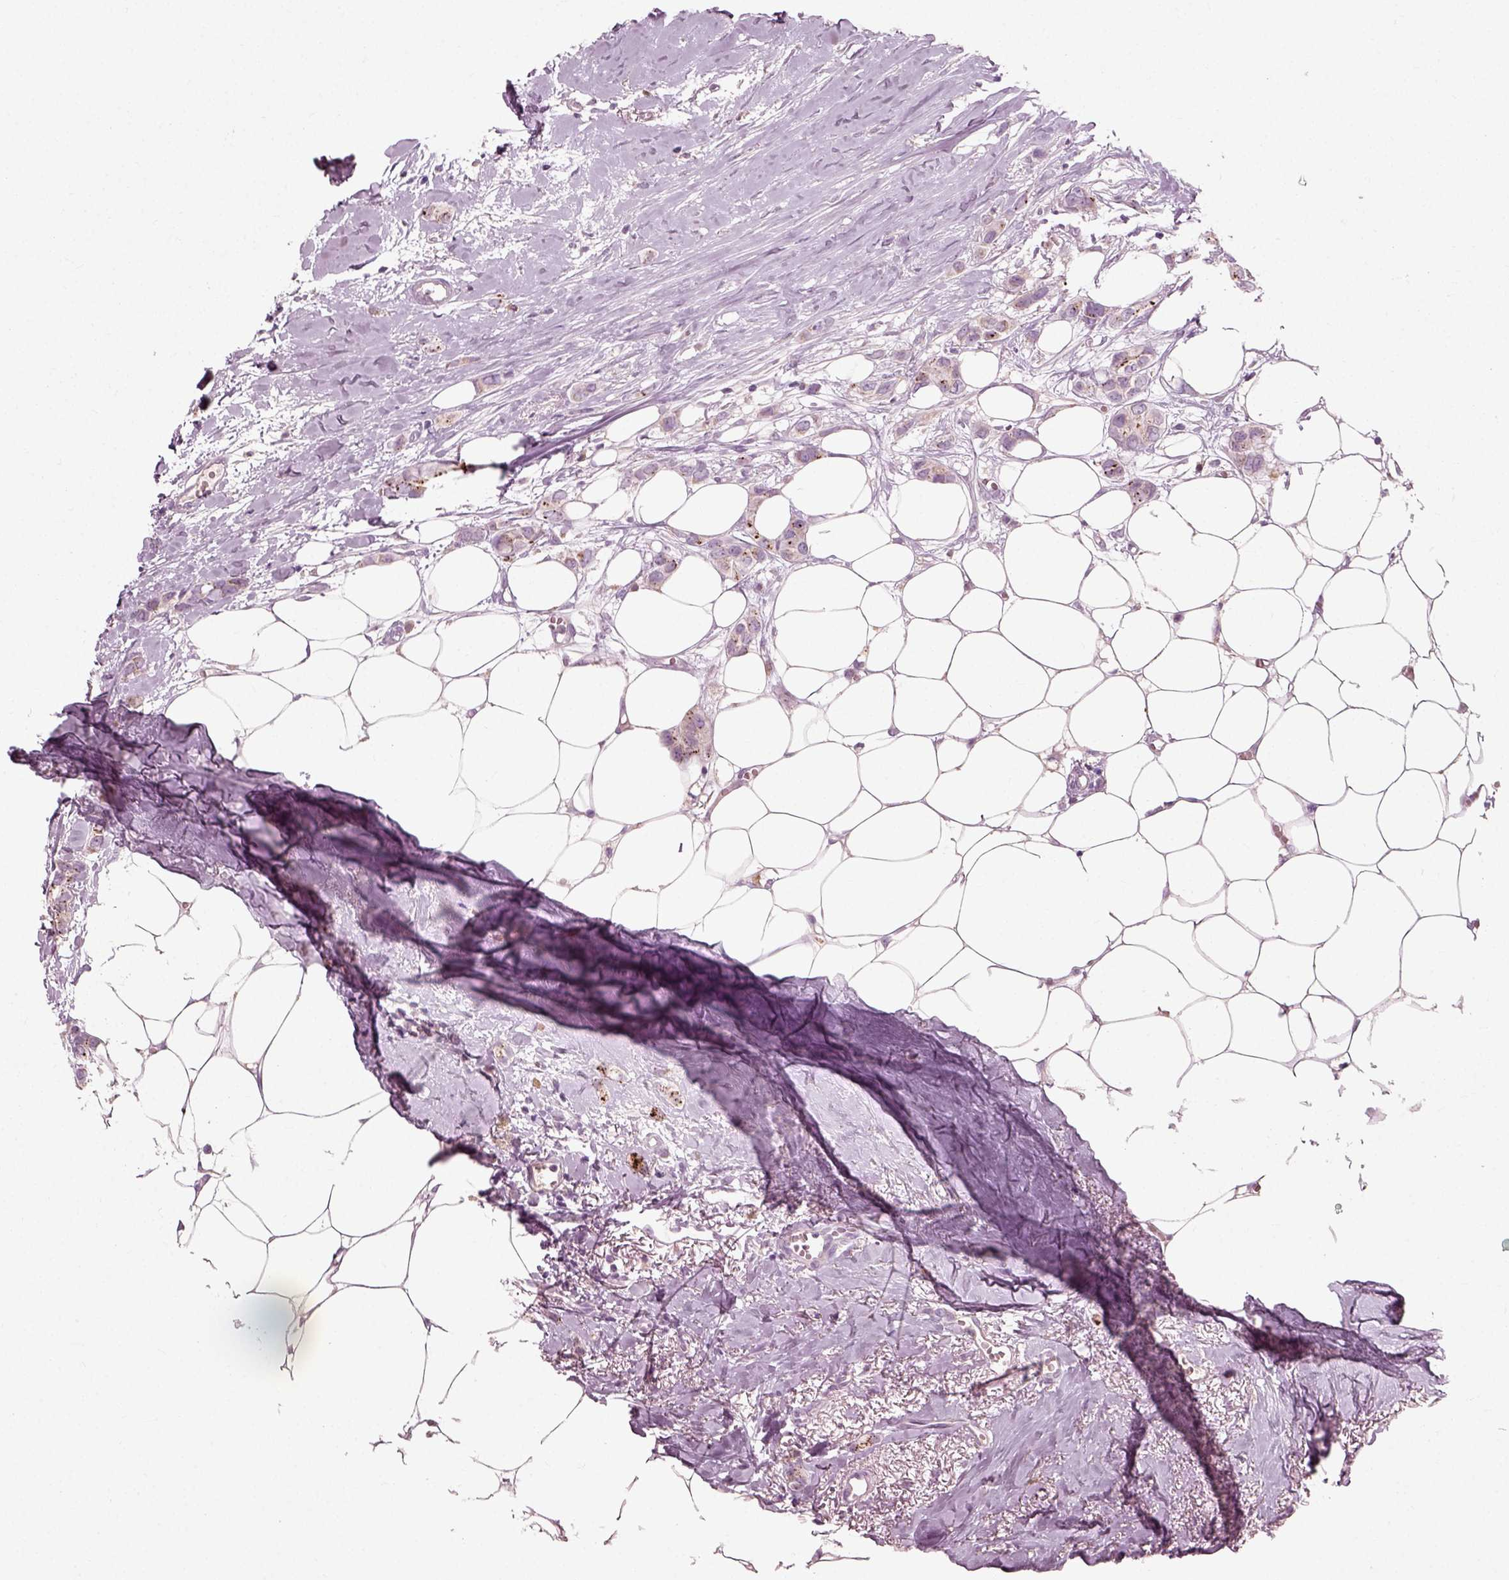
{"staining": {"intensity": "weak", "quantity": "<25%", "location": "cytoplasmic/membranous"}, "tissue": "breast cancer", "cell_type": "Tumor cells", "image_type": "cancer", "snomed": [{"axis": "morphology", "description": "Duct carcinoma"}, {"axis": "topography", "description": "Breast"}], "caption": "This is a histopathology image of immunohistochemistry staining of breast cancer (invasive ductal carcinoma), which shows no expression in tumor cells.", "gene": "RND2", "patient": {"sex": "female", "age": 85}}